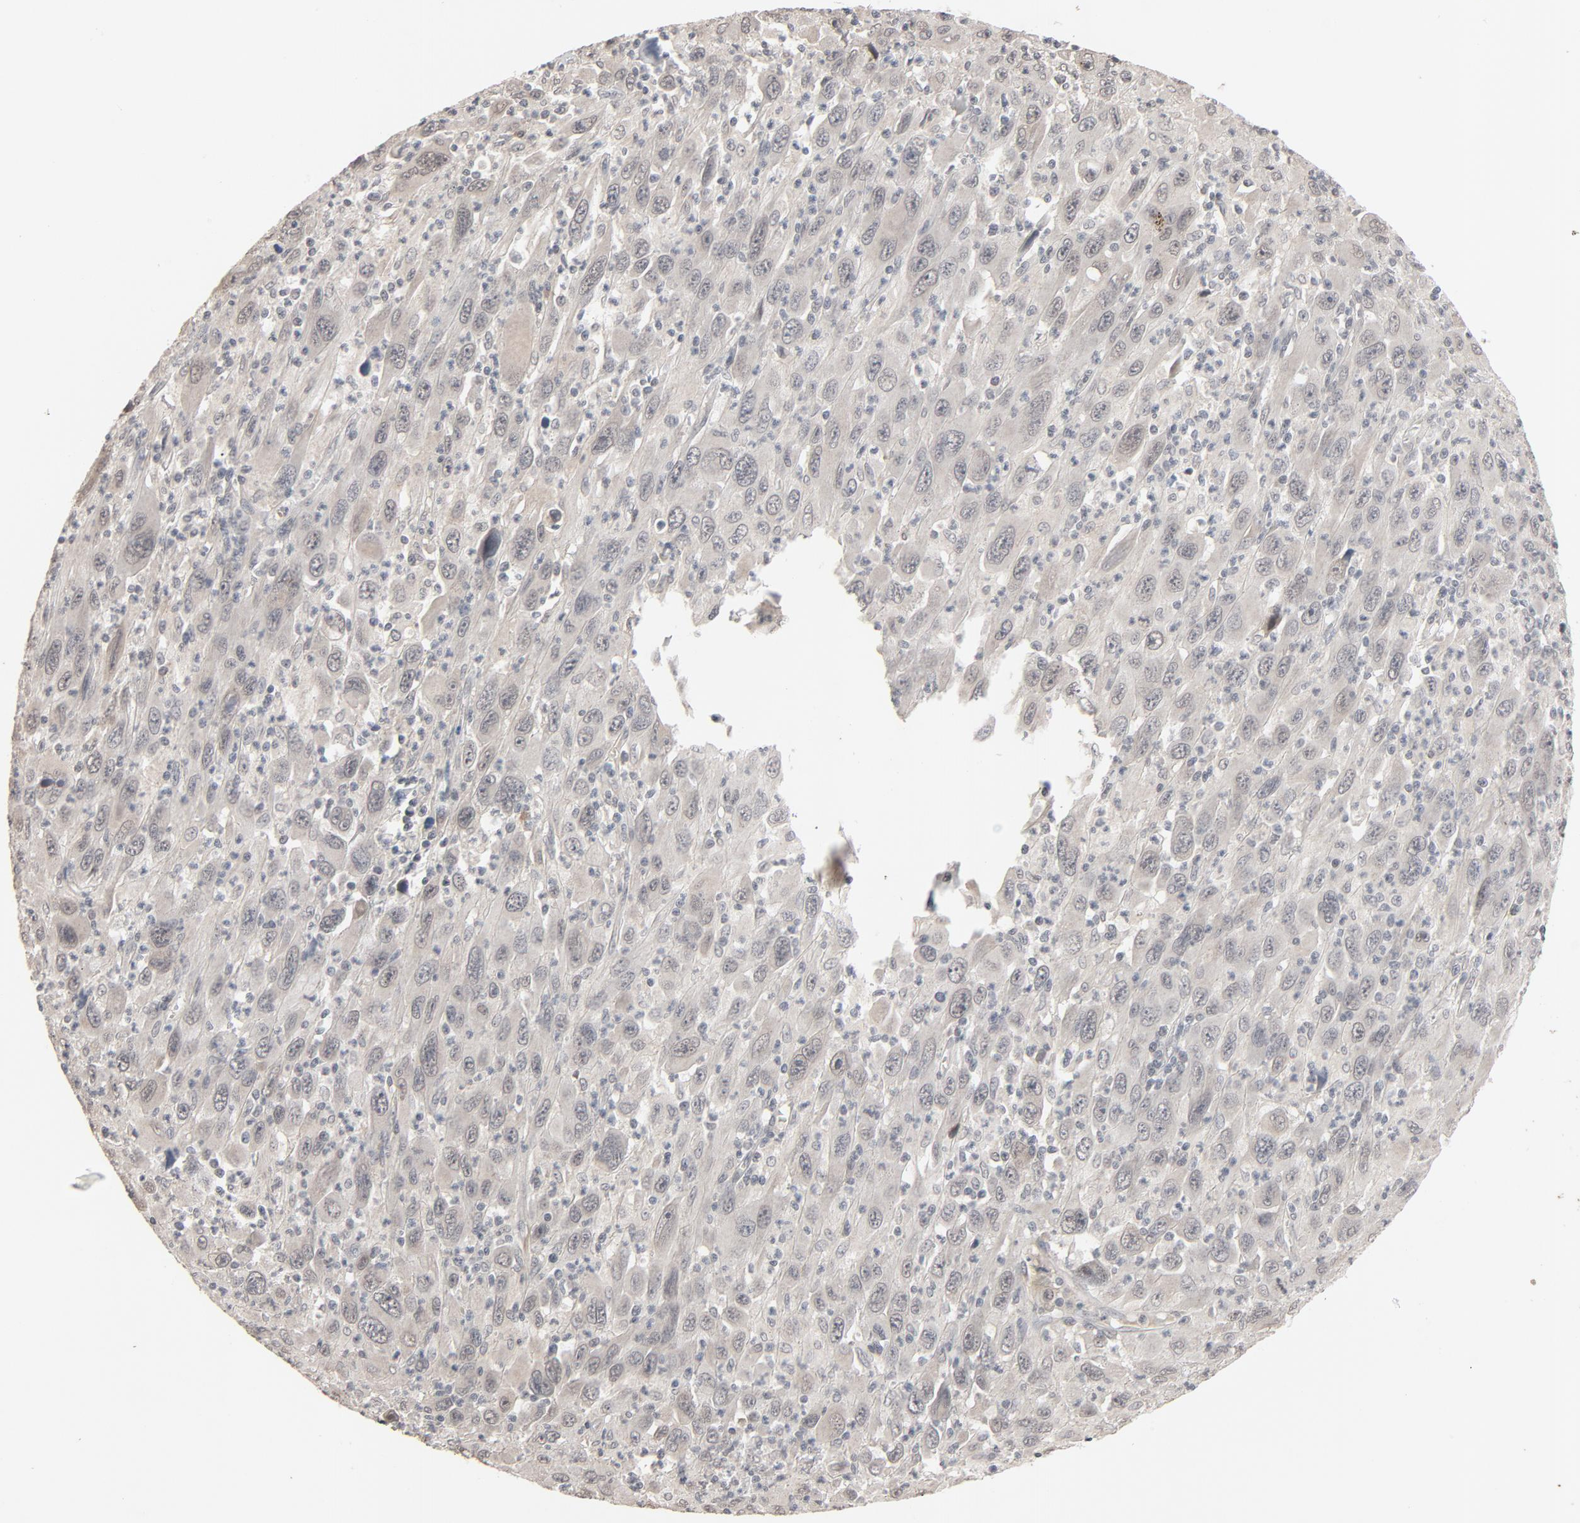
{"staining": {"intensity": "negative", "quantity": "none", "location": "none"}, "tissue": "melanoma", "cell_type": "Tumor cells", "image_type": "cancer", "snomed": [{"axis": "morphology", "description": "Malignant melanoma, Metastatic site"}, {"axis": "topography", "description": "Skin"}], "caption": "This image is of malignant melanoma (metastatic site) stained with immunohistochemistry to label a protein in brown with the nuclei are counter-stained blue. There is no positivity in tumor cells.", "gene": "MT3", "patient": {"sex": "female", "age": 56}}